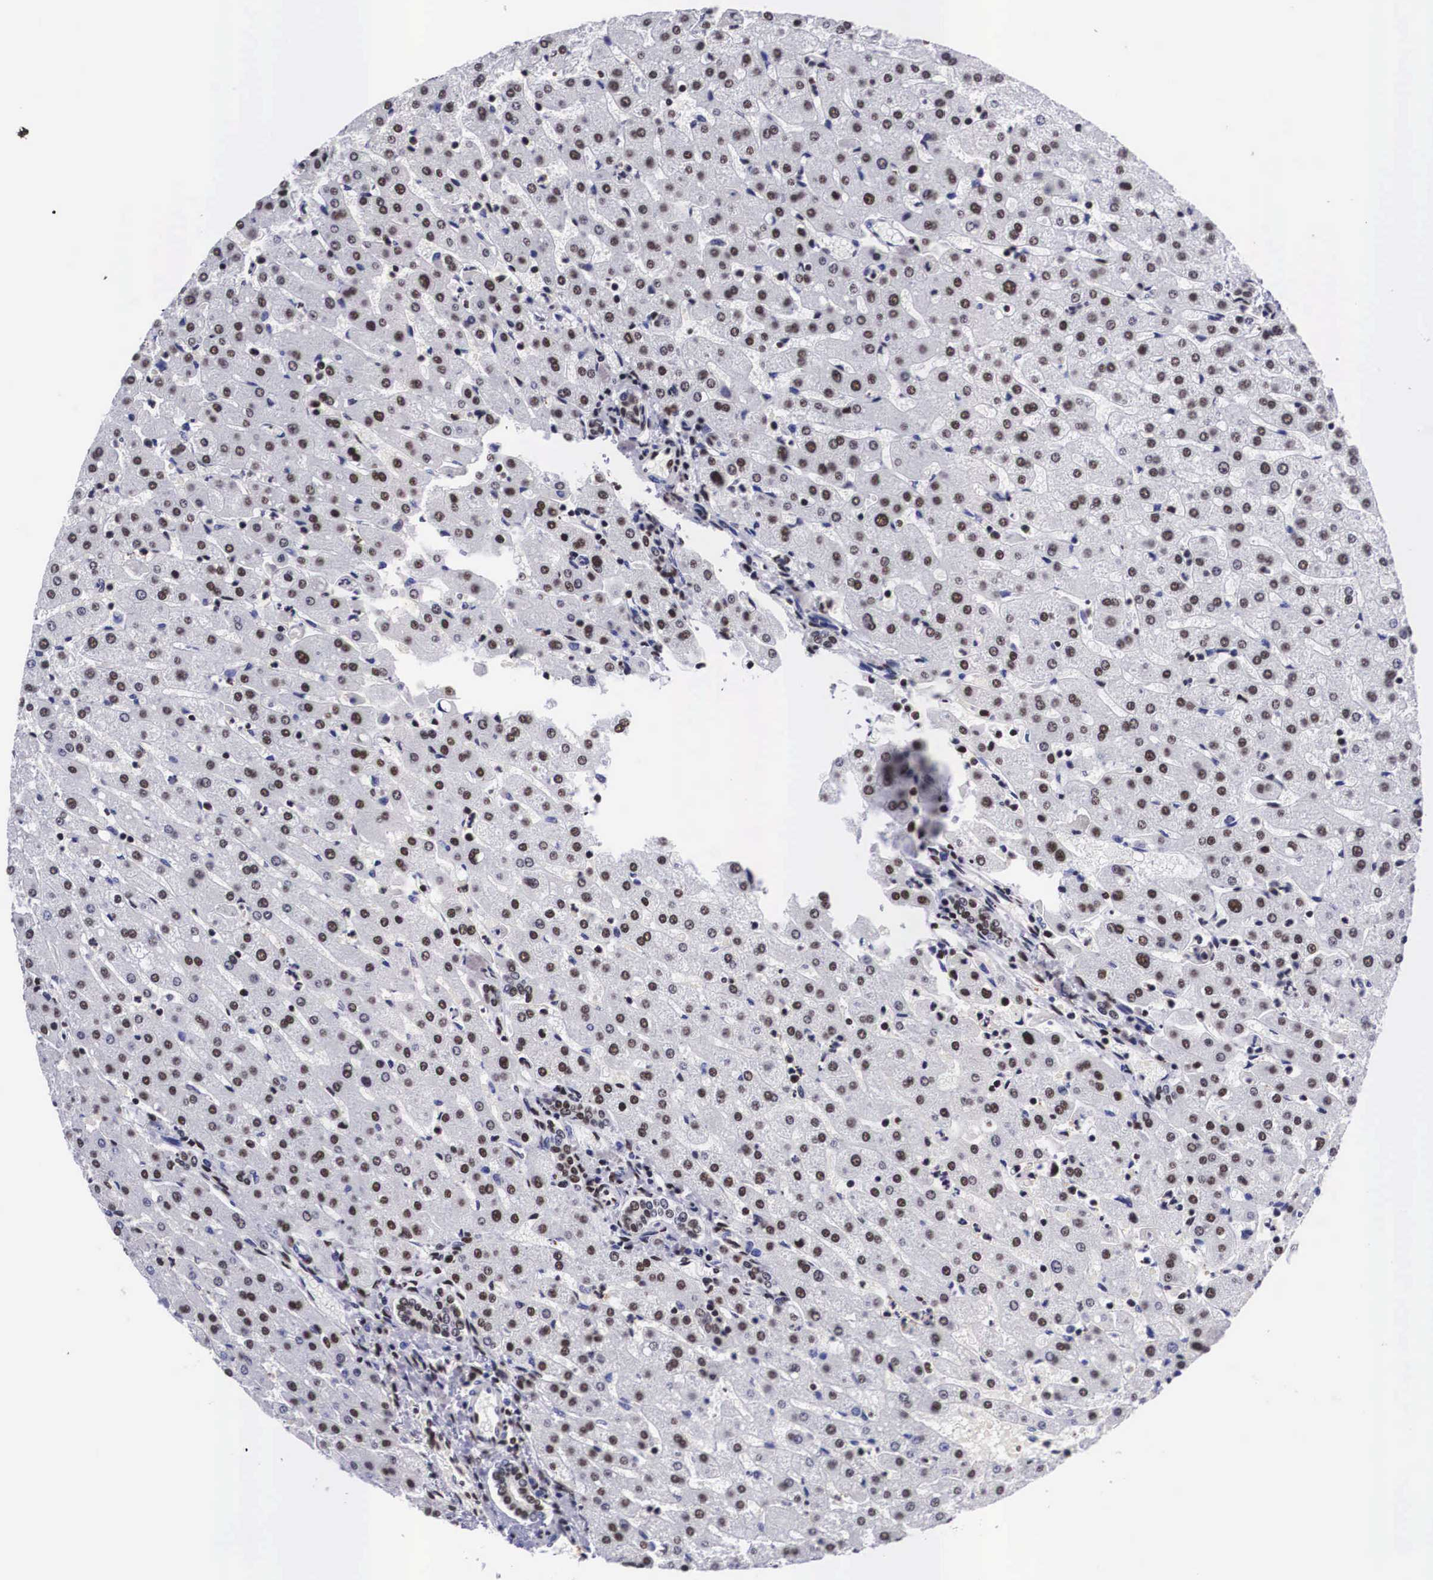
{"staining": {"intensity": "strong", "quantity": ">75%", "location": "nuclear"}, "tissue": "liver", "cell_type": "Cholangiocytes", "image_type": "normal", "snomed": [{"axis": "morphology", "description": "Normal tissue, NOS"}, {"axis": "topography", "description": "Liver"}], "caption": "Liver stained with a brown dye demonstrates strong nuclear positive expression in about >75% of cholangiocytes.", "gene": "SF3A1", "patient": {"sex": "female", "age": 30}}